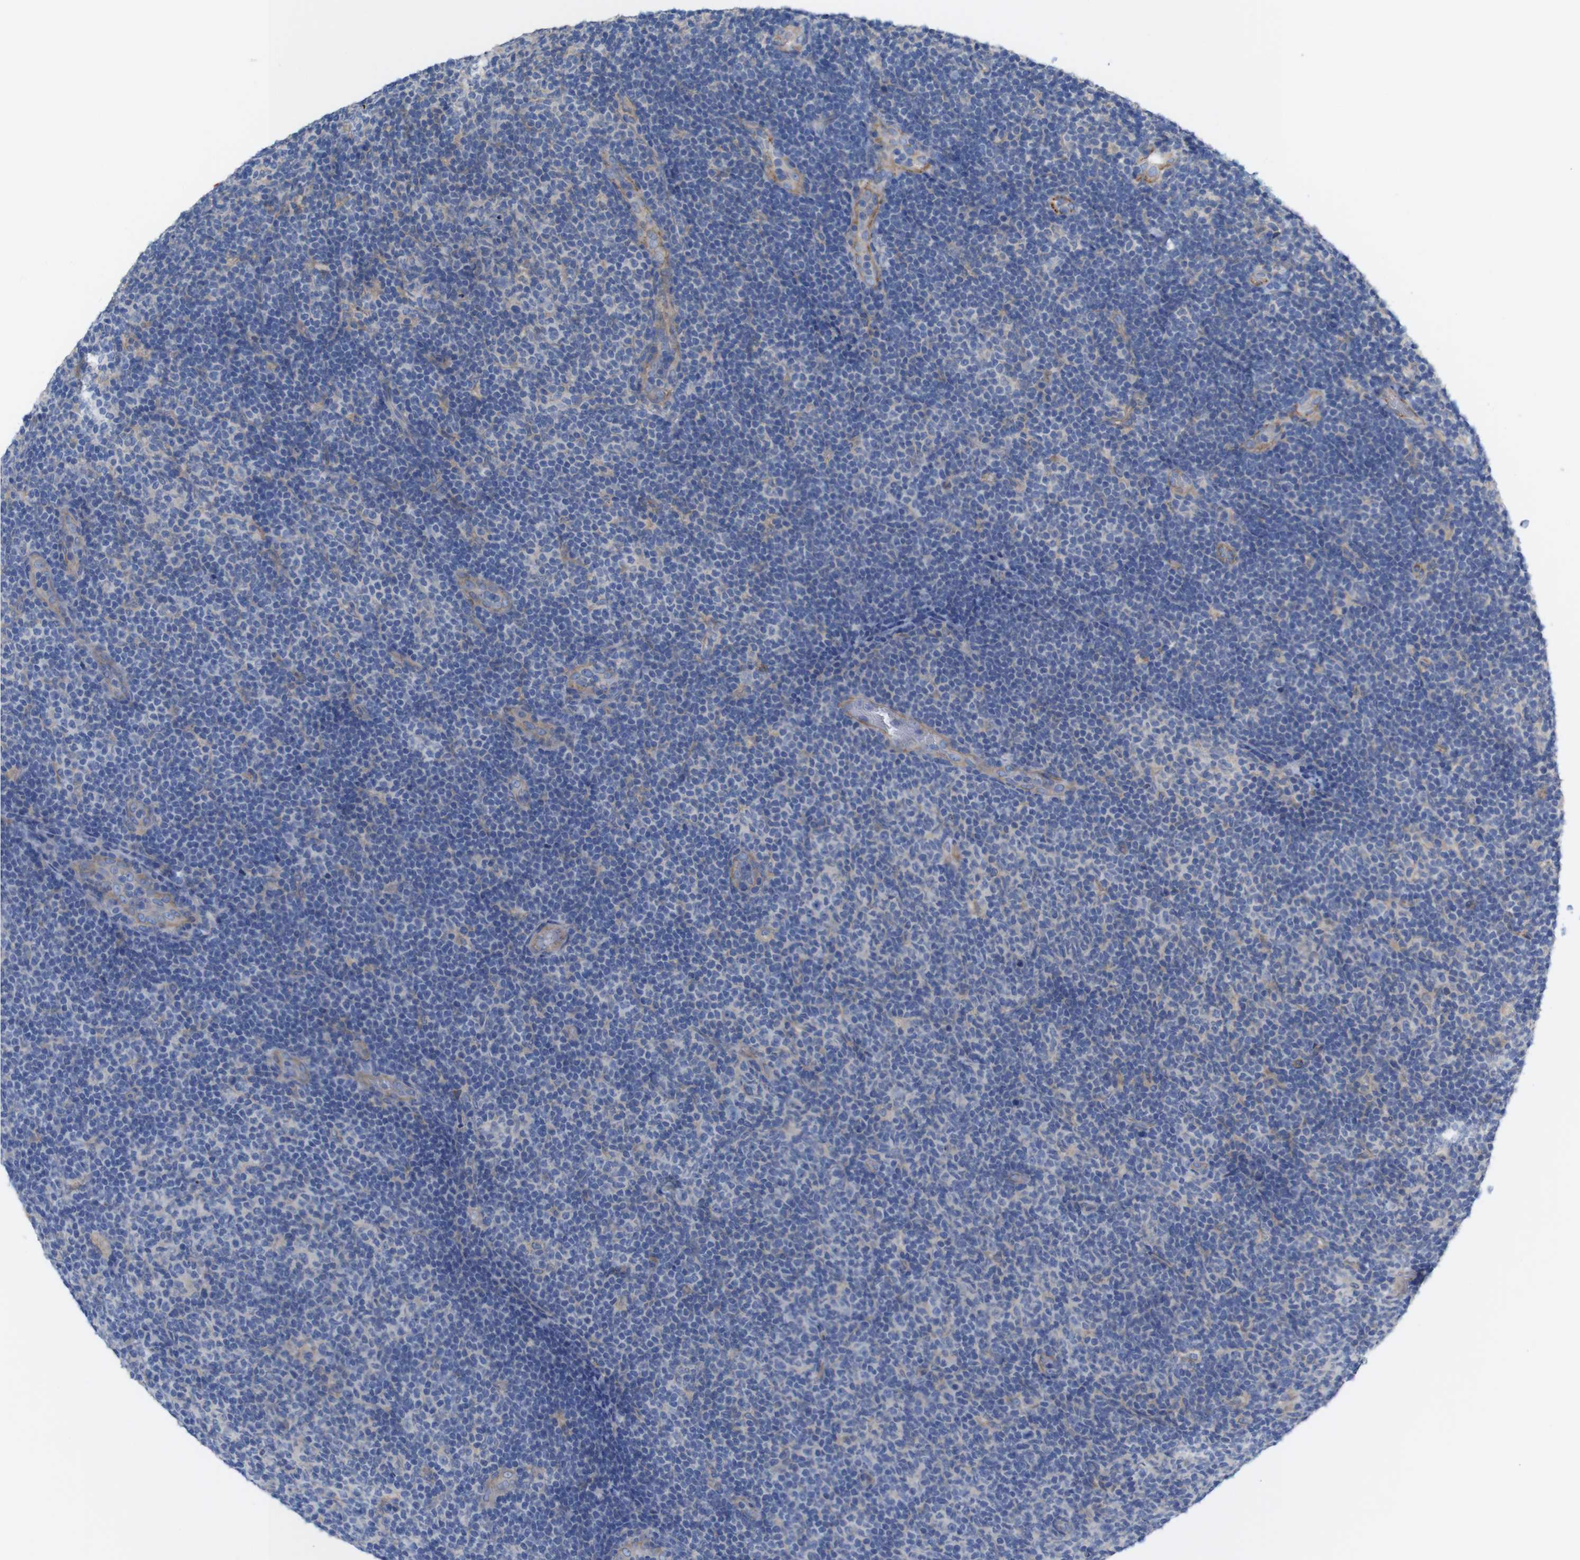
{"staining": {"intensity": "negative", "quantity": "none", "location": "none"}, "tissue": "lymphoma", "cell_type": "Tumor cells", "image_type": "cancer", "snomed": [{"axis": "morphology", "description": "Malignant lymphoma, non-Hodgkin's type, Low grade"}, {"axis": "topography", "description": "Lymph node"}], "caption": "This histopathology image is of lymphoma stained with immunohistochemistry to label a protein in brown with the nuclei are counter-stained blue. There is no expression in tumor cells.", "gene": "KIDINS220", "patient": {"sex": "male", "age": 83}}